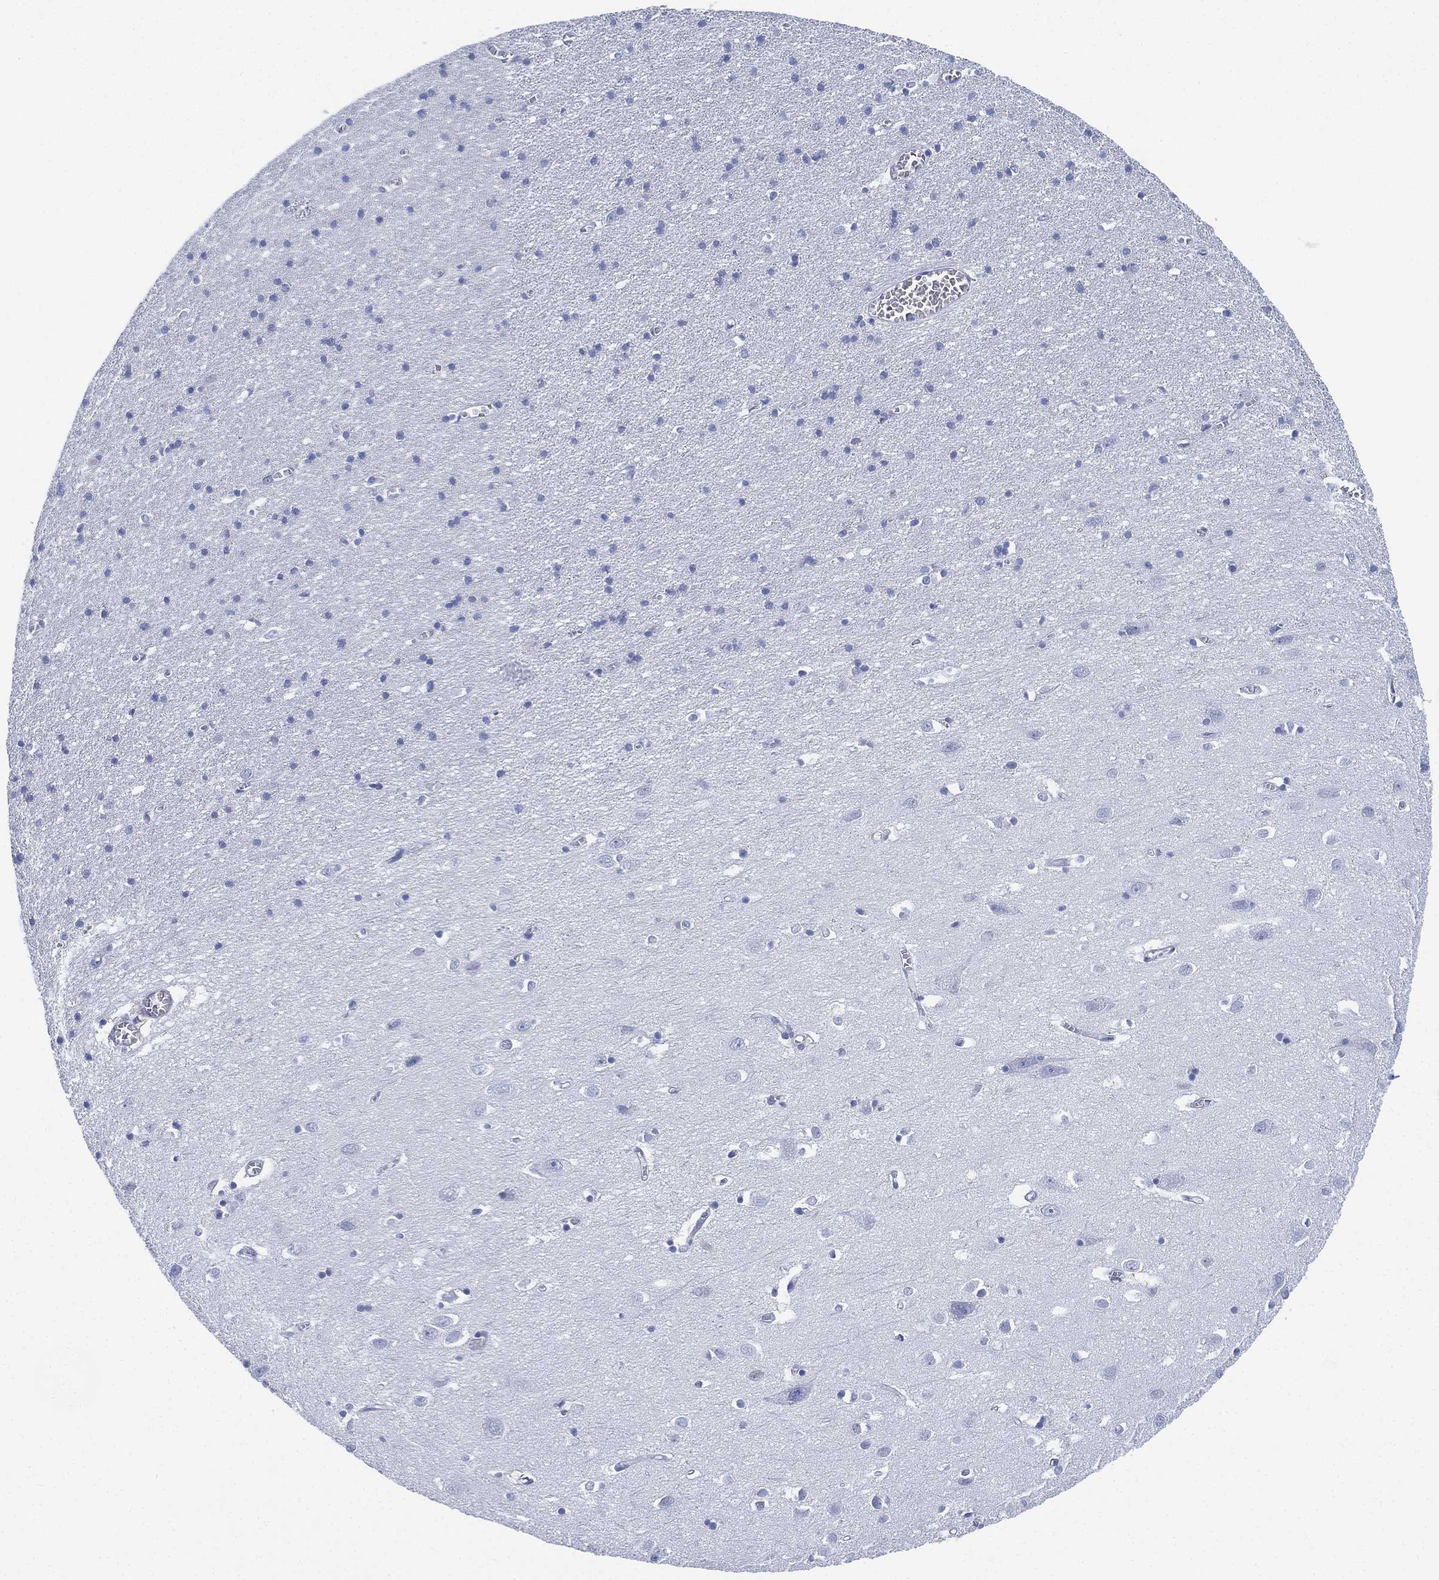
{"staining": {"intensity": "strong", "quantity": "<25%", "location": "cytoplasmic/membranous"}, "tissue": "cerebral cortex", "cell_type": "Endothelial cells", "image_type": "normal", "snomed": [{"axis": "morphology", "description": "Normal tissue, NOS"}, {"axis": "topography", "description": "Cerebral cortex"}], "caption": "Cerebral cortex stained with DAB immunohistochemistry exhibits medium levels of strong cytoplasmic/membranous positivity in approximately <25% of endothelial cells. The protein of interest is shown in brown color, while the nuclei are stained blue.", "gene": "PSKH2", "patient": {"sex": "male", "age": 70}}